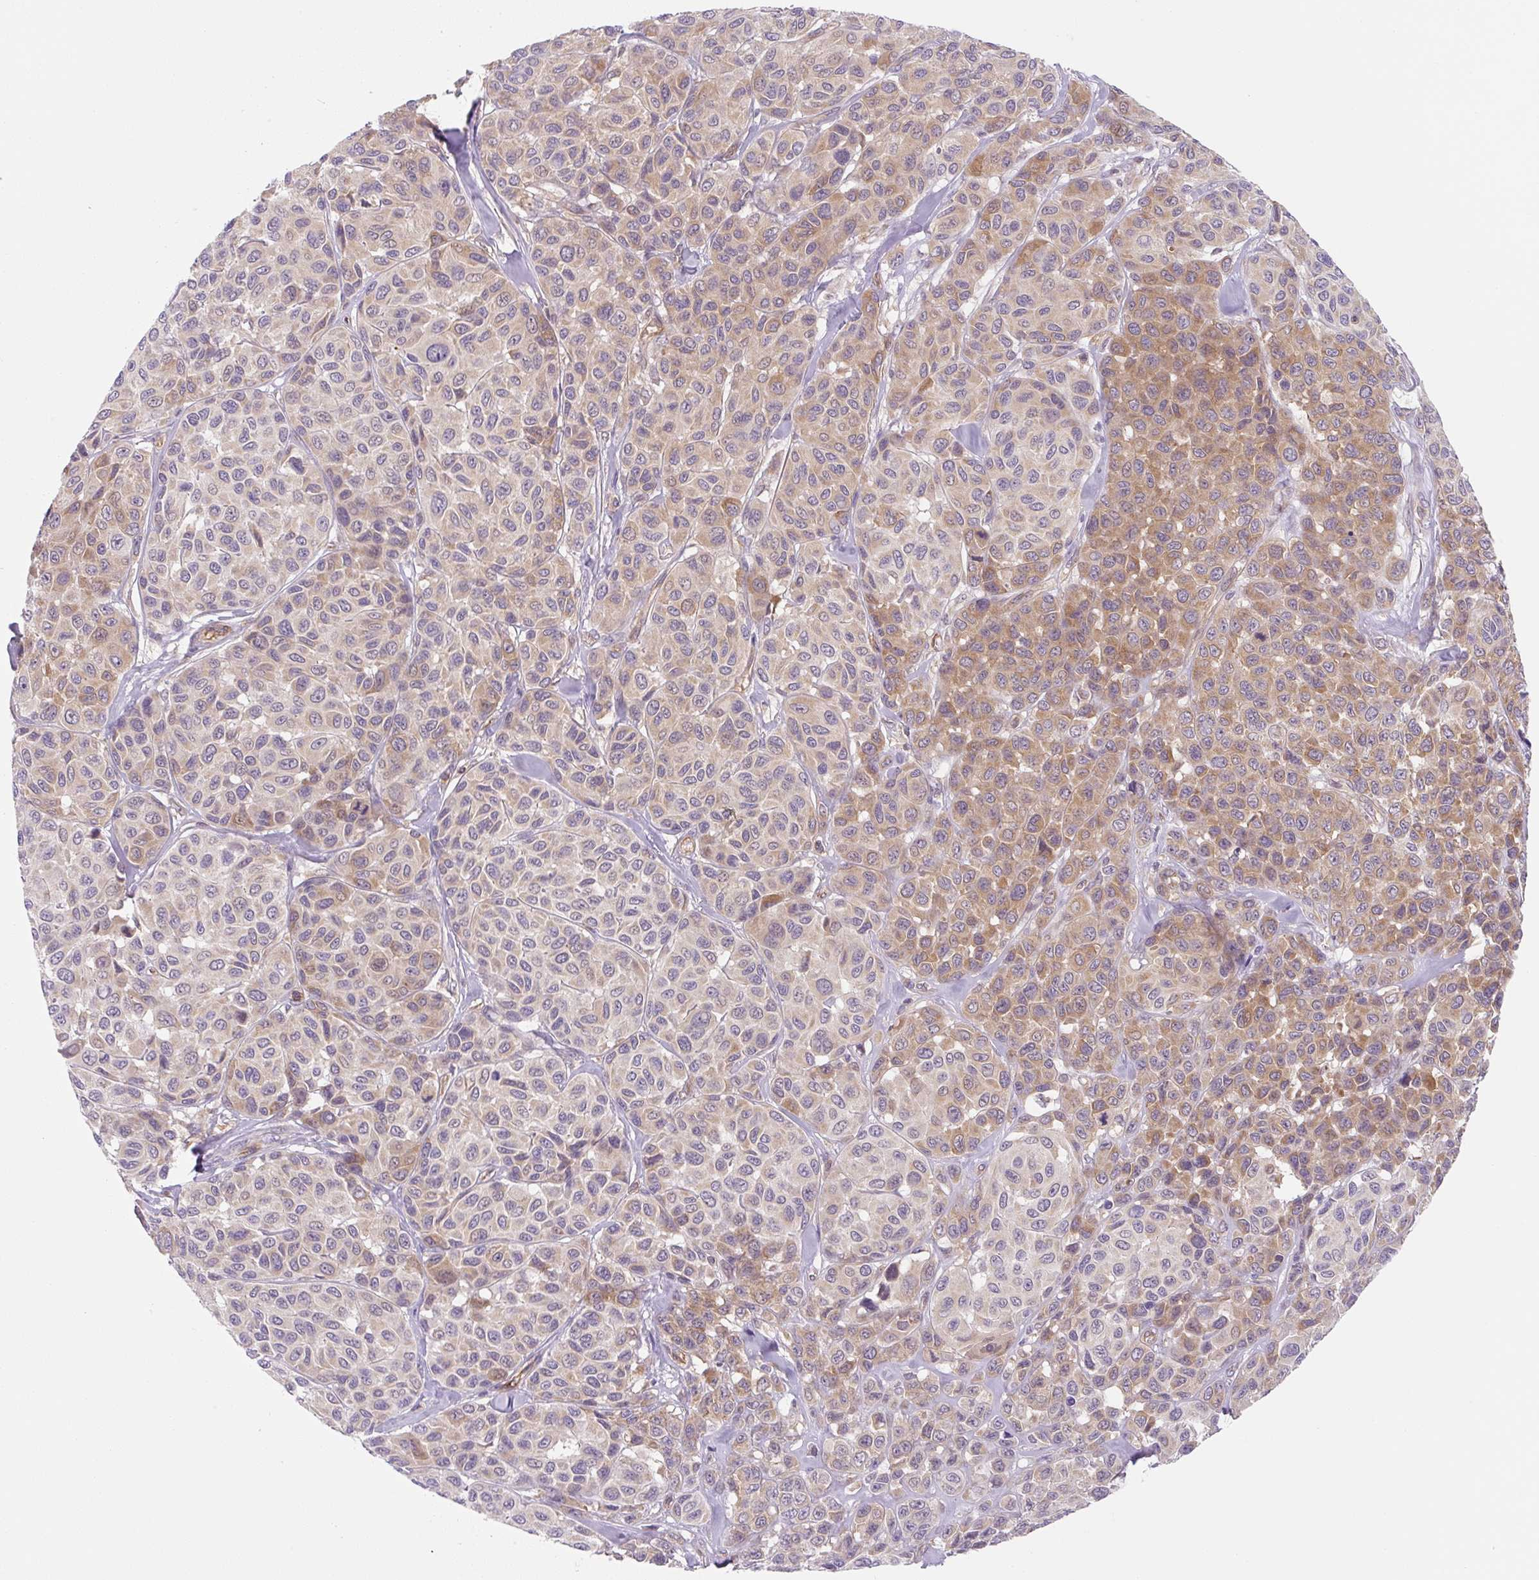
{"staining": {"intensity": "moderate", "quantity": "25%-75%", "location": "cytoplasmic/membranous"}, "tissue": "melanoma", "cell_type": "Tumor cells", "image_type": "cancer", "snomed": [{"axis": "morphology", "description": "Malignant melanoma, NOS"}, {"axis": "topography", "description": "Skin"}], "caption": "Immunohistochemical staining of melanoma shows moderate cytoplasmic/membranous protein expression in about 25%-75% of tumor cells.", "gene": "OMA1", "patient": {"sex": "female", "age": 66}}